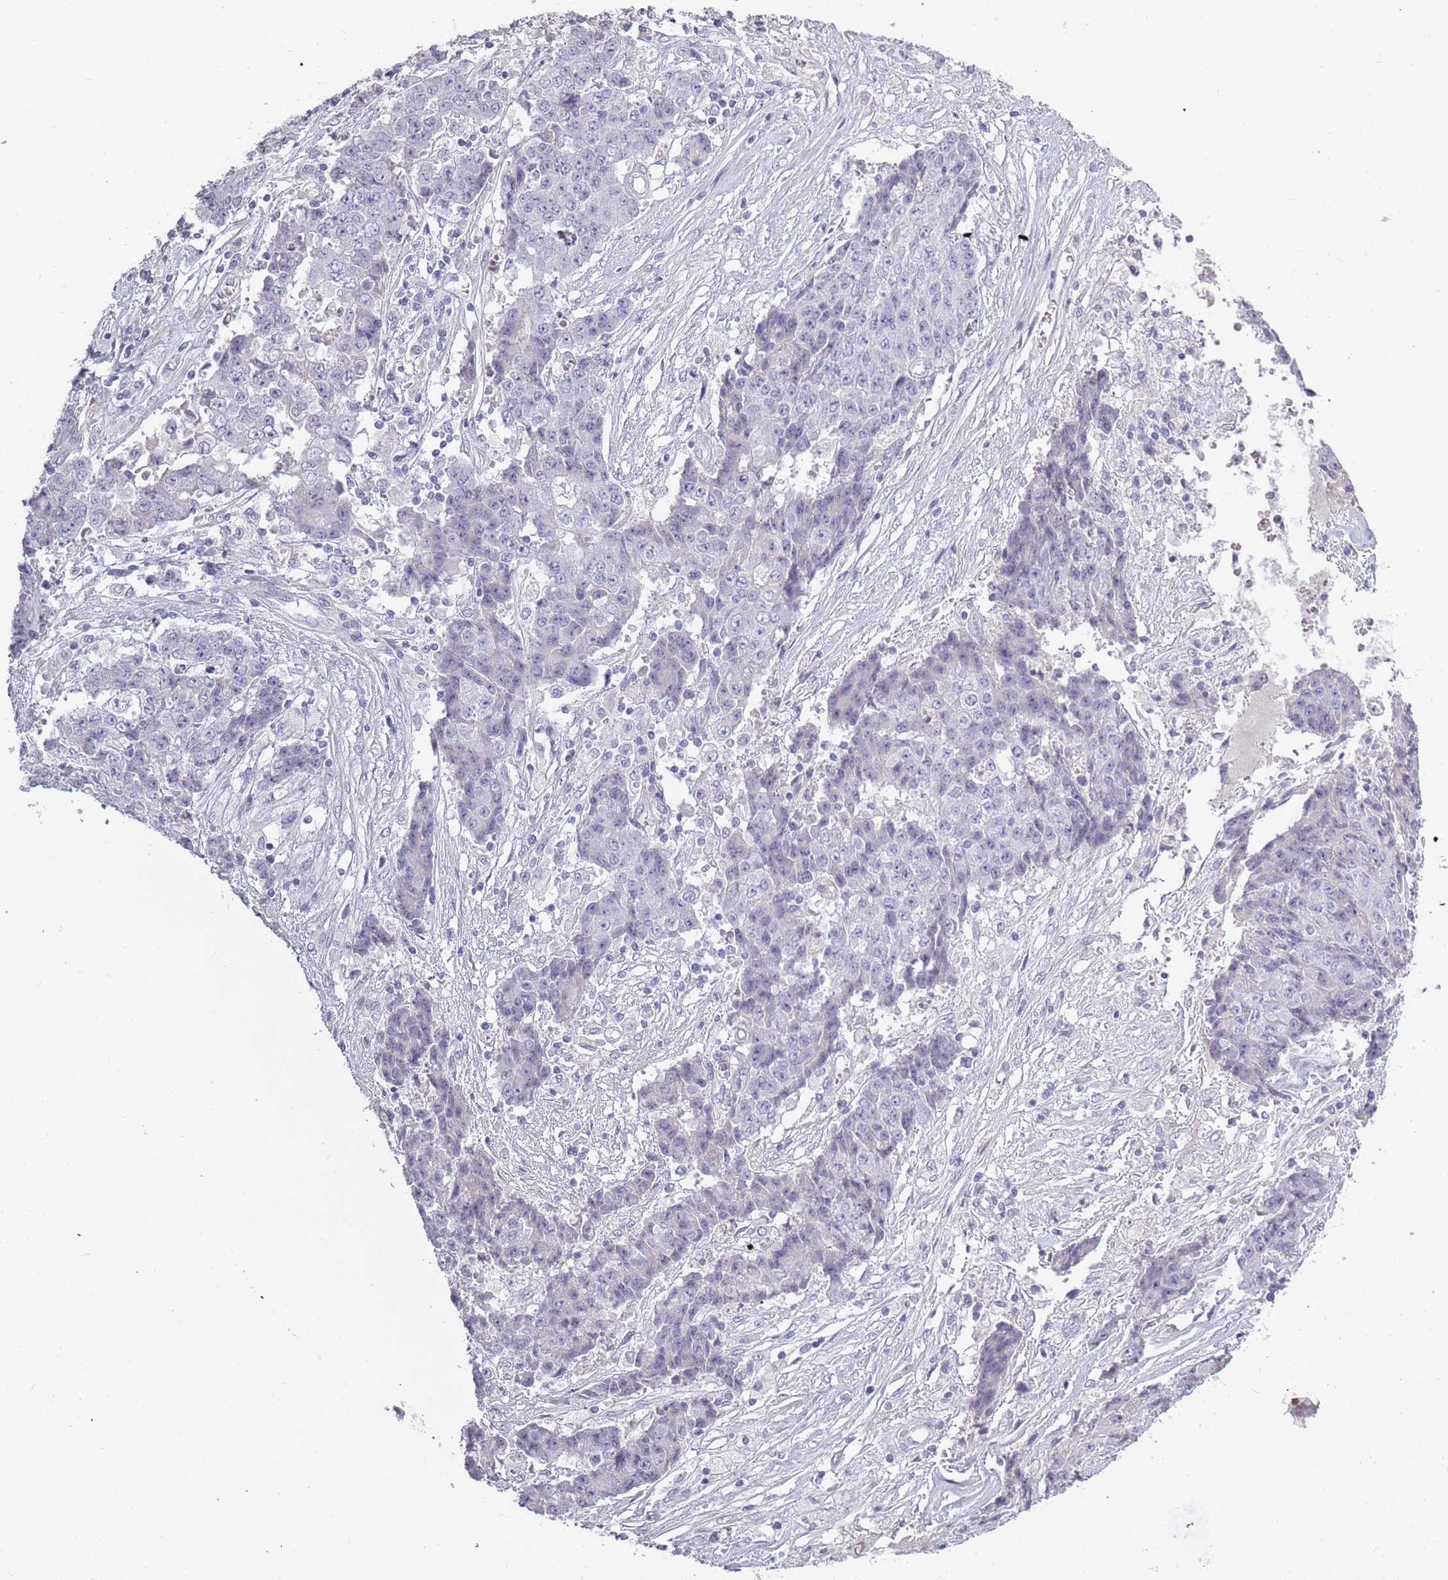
{"staining": {"intensity": "negative", "quantity": "none", "location": "none"}, "tissue": "ovarian cancer", "cell_type": "Tumor cells", "image_type": "cancer", "snomed": [{"axis": "morphology", "description": "Carcinoma, endometroid"}, {"axis": "topography", "description": "Ovary"}], "caption": "This image is of ovarian cancer stained with immunohistochemistry (IHC) to label a protein in brown with the nuclei are counter-stained blue. There is no expression in tumor cells. (DAB (3,3'-diaminobenzidine) immunohistochemistry visualized using brightfield microscopy, high magnification).", "gene": "TNFRSF6B", "patient": {"sex": "female", "age": 42}}